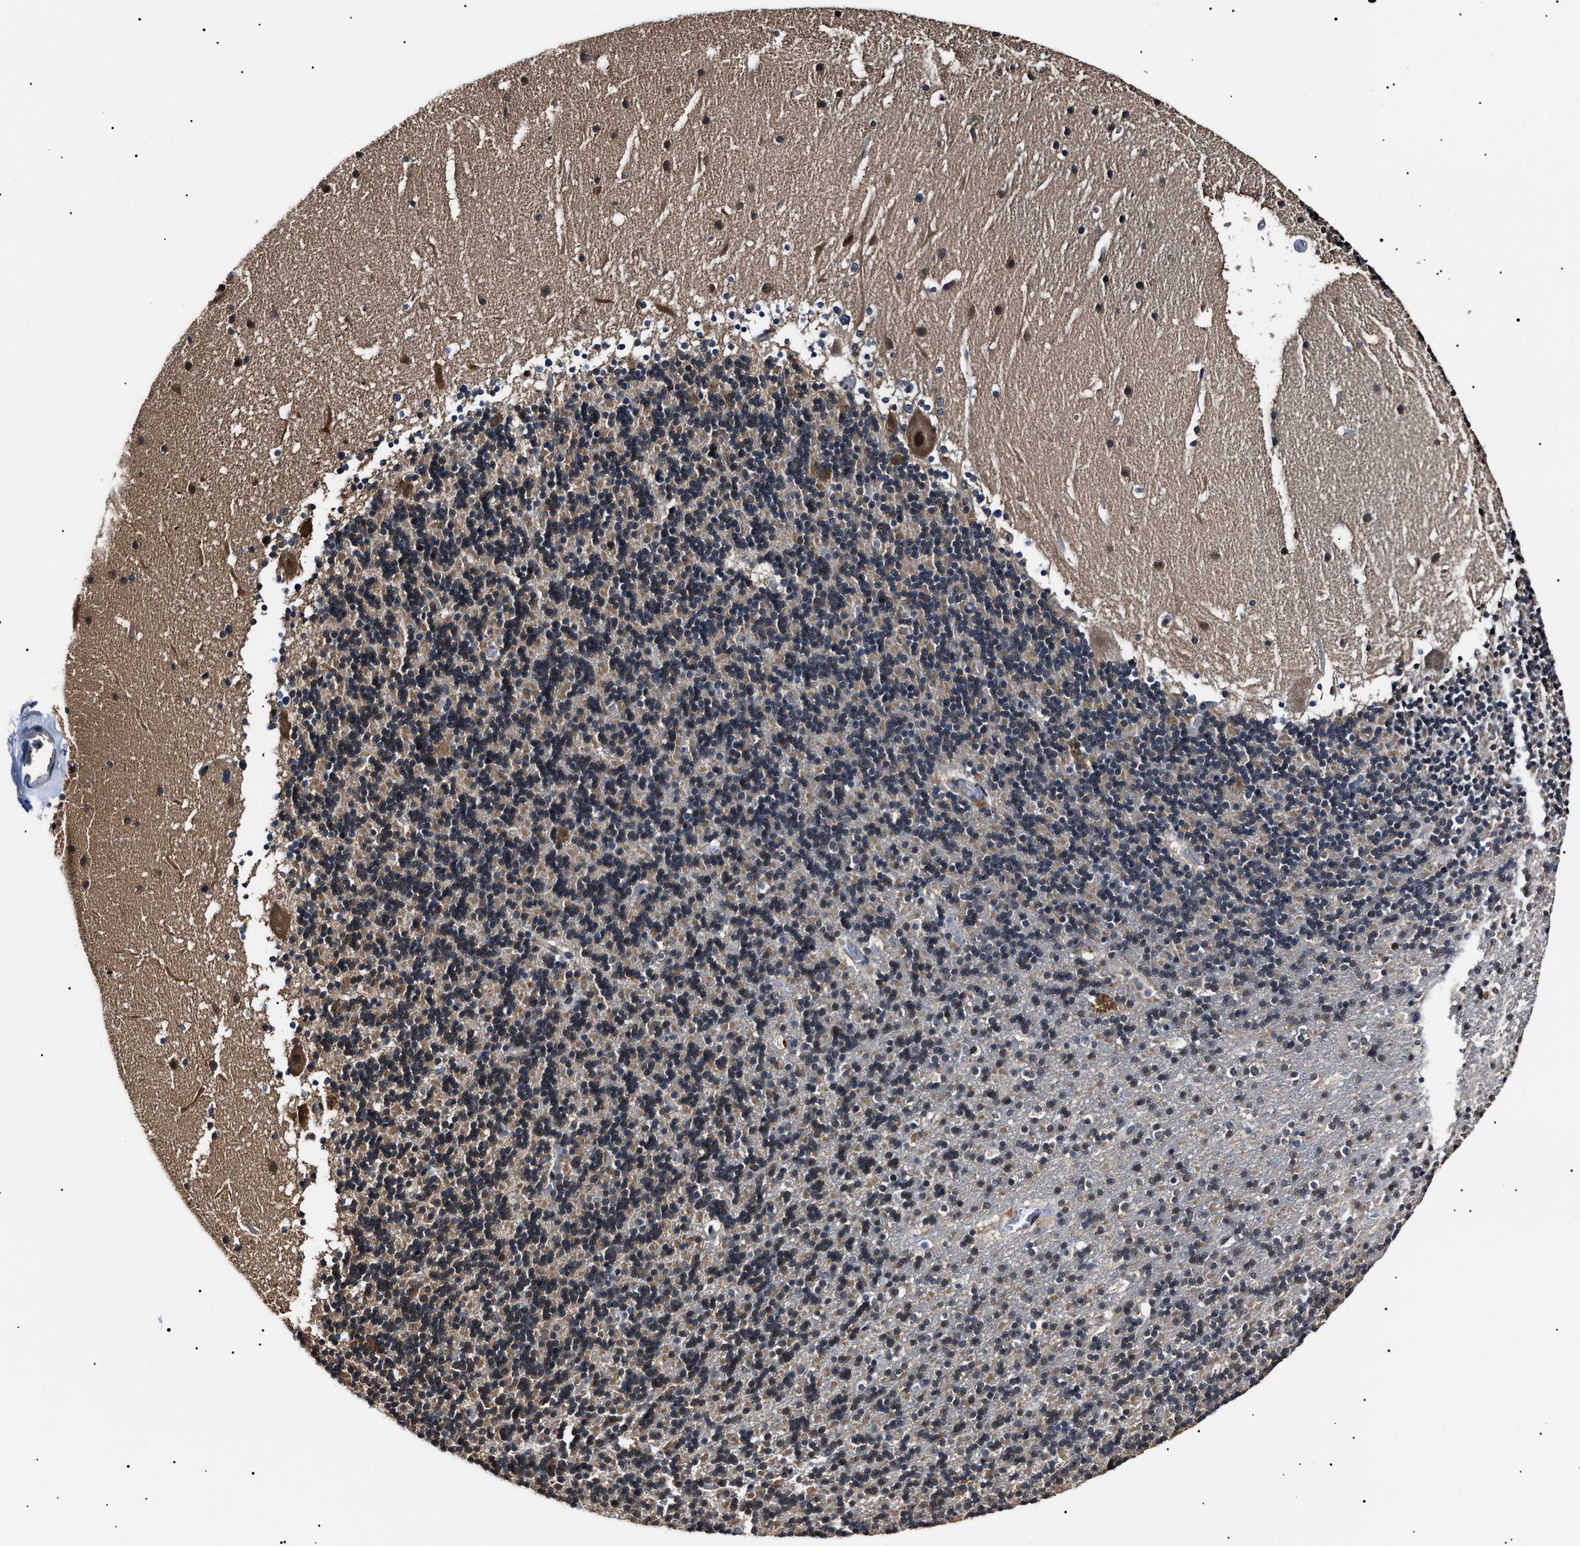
{"staining": {"intensity": "weak", "quantity": "25%-75%", "location": "cytoplasmic/membranous"}, "tissue": "cerebellum", "cell_type": "Cells in granular layer", "image_type": "normal", "snomed": [{"axis": "morphology", "description": "Normal tissue, NOS"}, {"axis": "topography", "description": "Cerebellum"}], "caption": "Protein analysis of normal cerebellum demonstrates weak cytoplasmic/membranous expression in approximately 25%-75% of cells in granular layer. (brown staining indicates protein expression, while blue staining denotes nuclei).", "gene": "CCT8", "patient": {"sex": "male", "age": 45}}